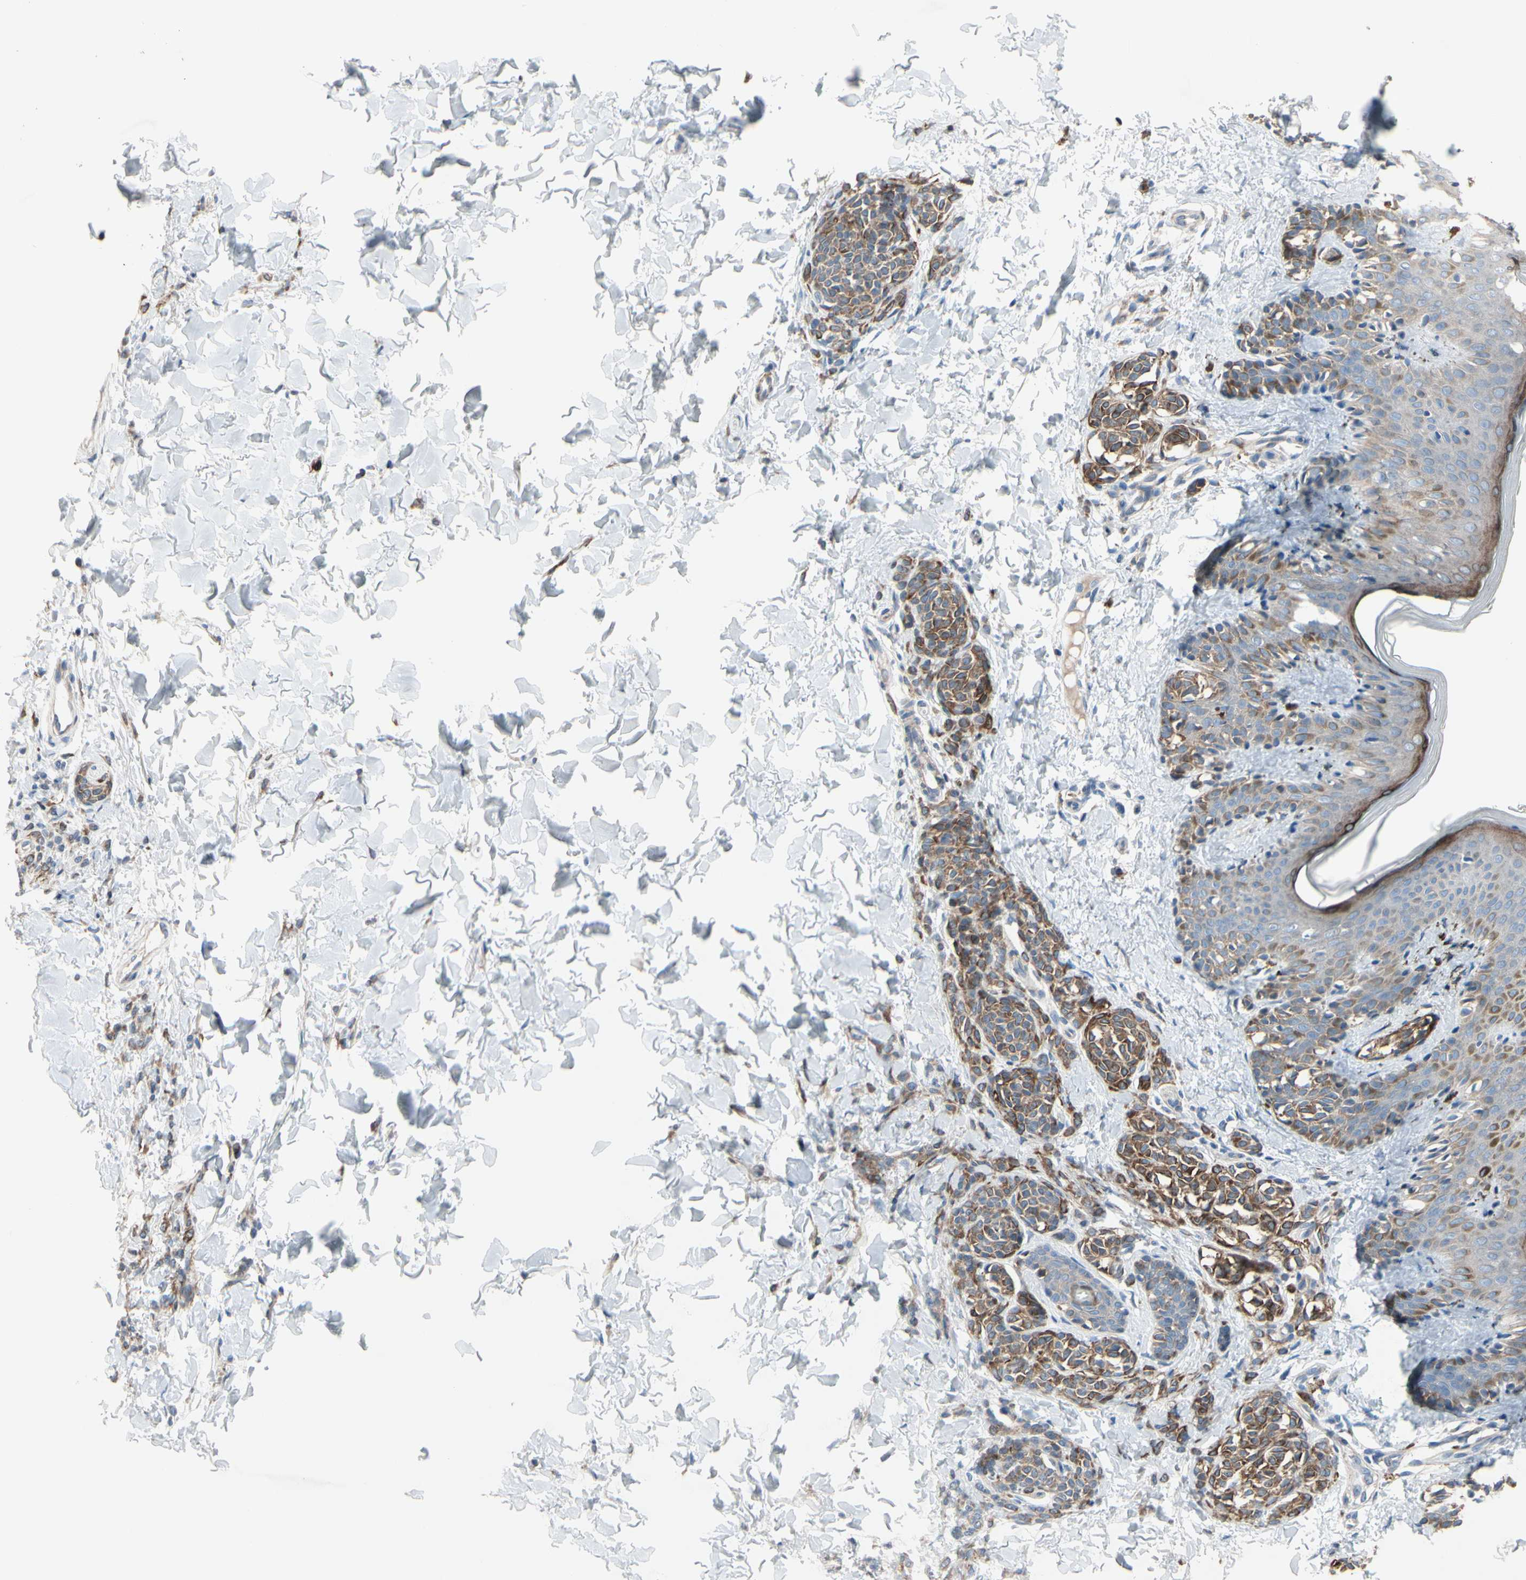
{"staining": {"intensity": "moderate", "quantity": "25%-75%", "location": "cytoplasmic/membranous"}, "tissue": "skin", "cell_type": "Fibroblasts", "image_type": "normal", "snomed": [{"axis": "morphology", "description": "Normal tissue, NOS"}, {"axis": "topography", "description": "Skin"}], "caption": "Immunohistochemistry (IHC) of benign skin reveals medium levels of moderate cytoplasmic/membranous positivity in about 25%-75% of fibroblasts.", "gene": "MAP2", "patient": {"sex": "male", "age": 16}}